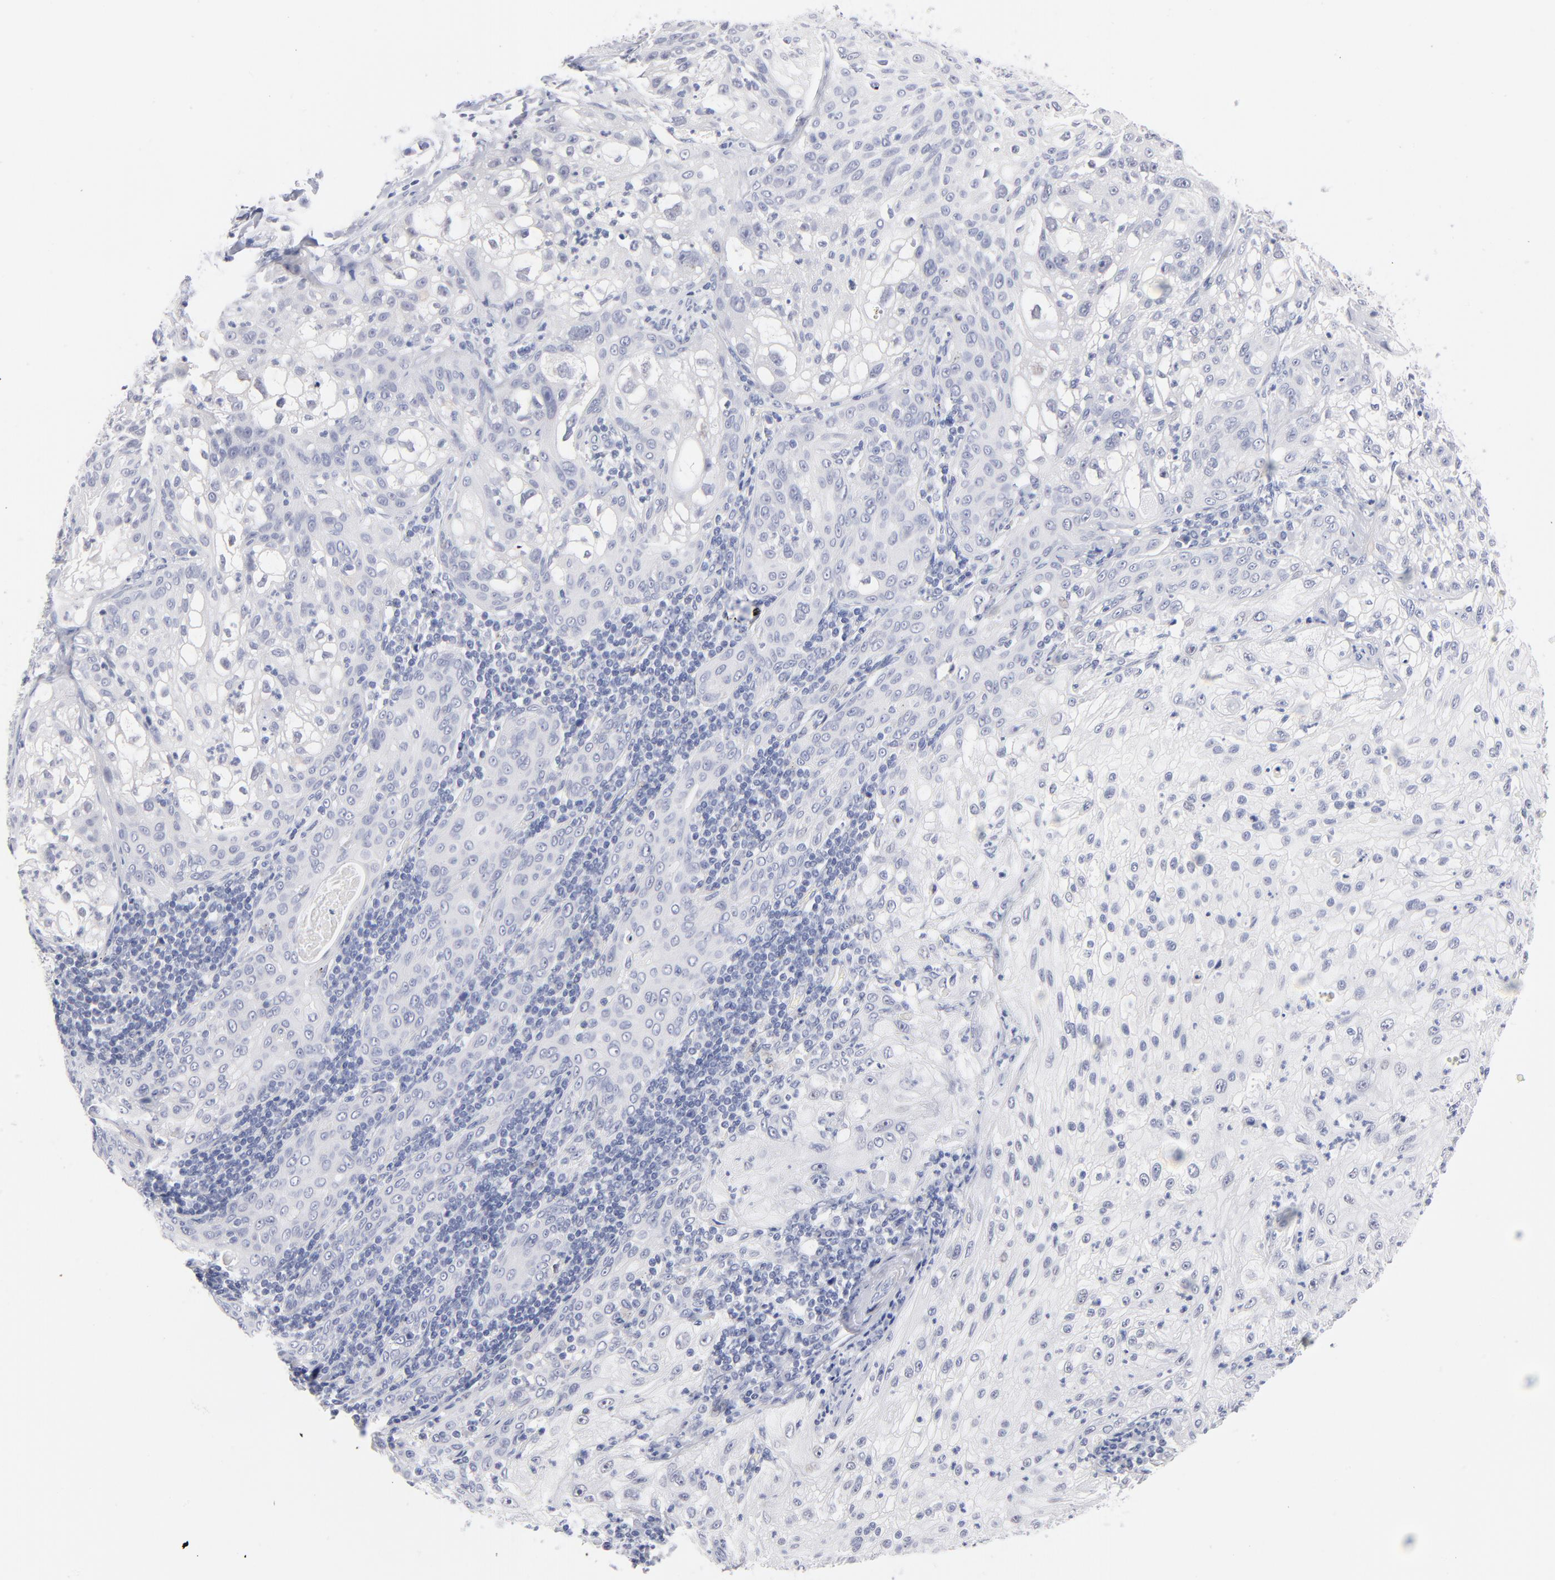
{"staining": {"intensity": "negative", "quantity": "none", "location": "none"}, "tissue": "lung cancer", "cell_type": "Tumor cells", "image_type": "cancer", "snomed": [{"axis": "morphology", "description": "Inflammation, NOS"}, {"axis": "morphology", "description": "Squamous cell carcinoma, NOS"}, {"axis": "topography", "description": "Lymph node"}, {"axis": "topography", "description": "Soft tissue"}, {"axis": "topography", "description": "Lung"}], "caption": "Tumor cells show no significant protein expression in lung cancer (squamous cell carcinoma). The staining is performed using DAB brown chromogen with nuclei counter-stained in using hematoxylin.", "gene": "KHNYN", "patient": {"sex": "male", "age": 66}}